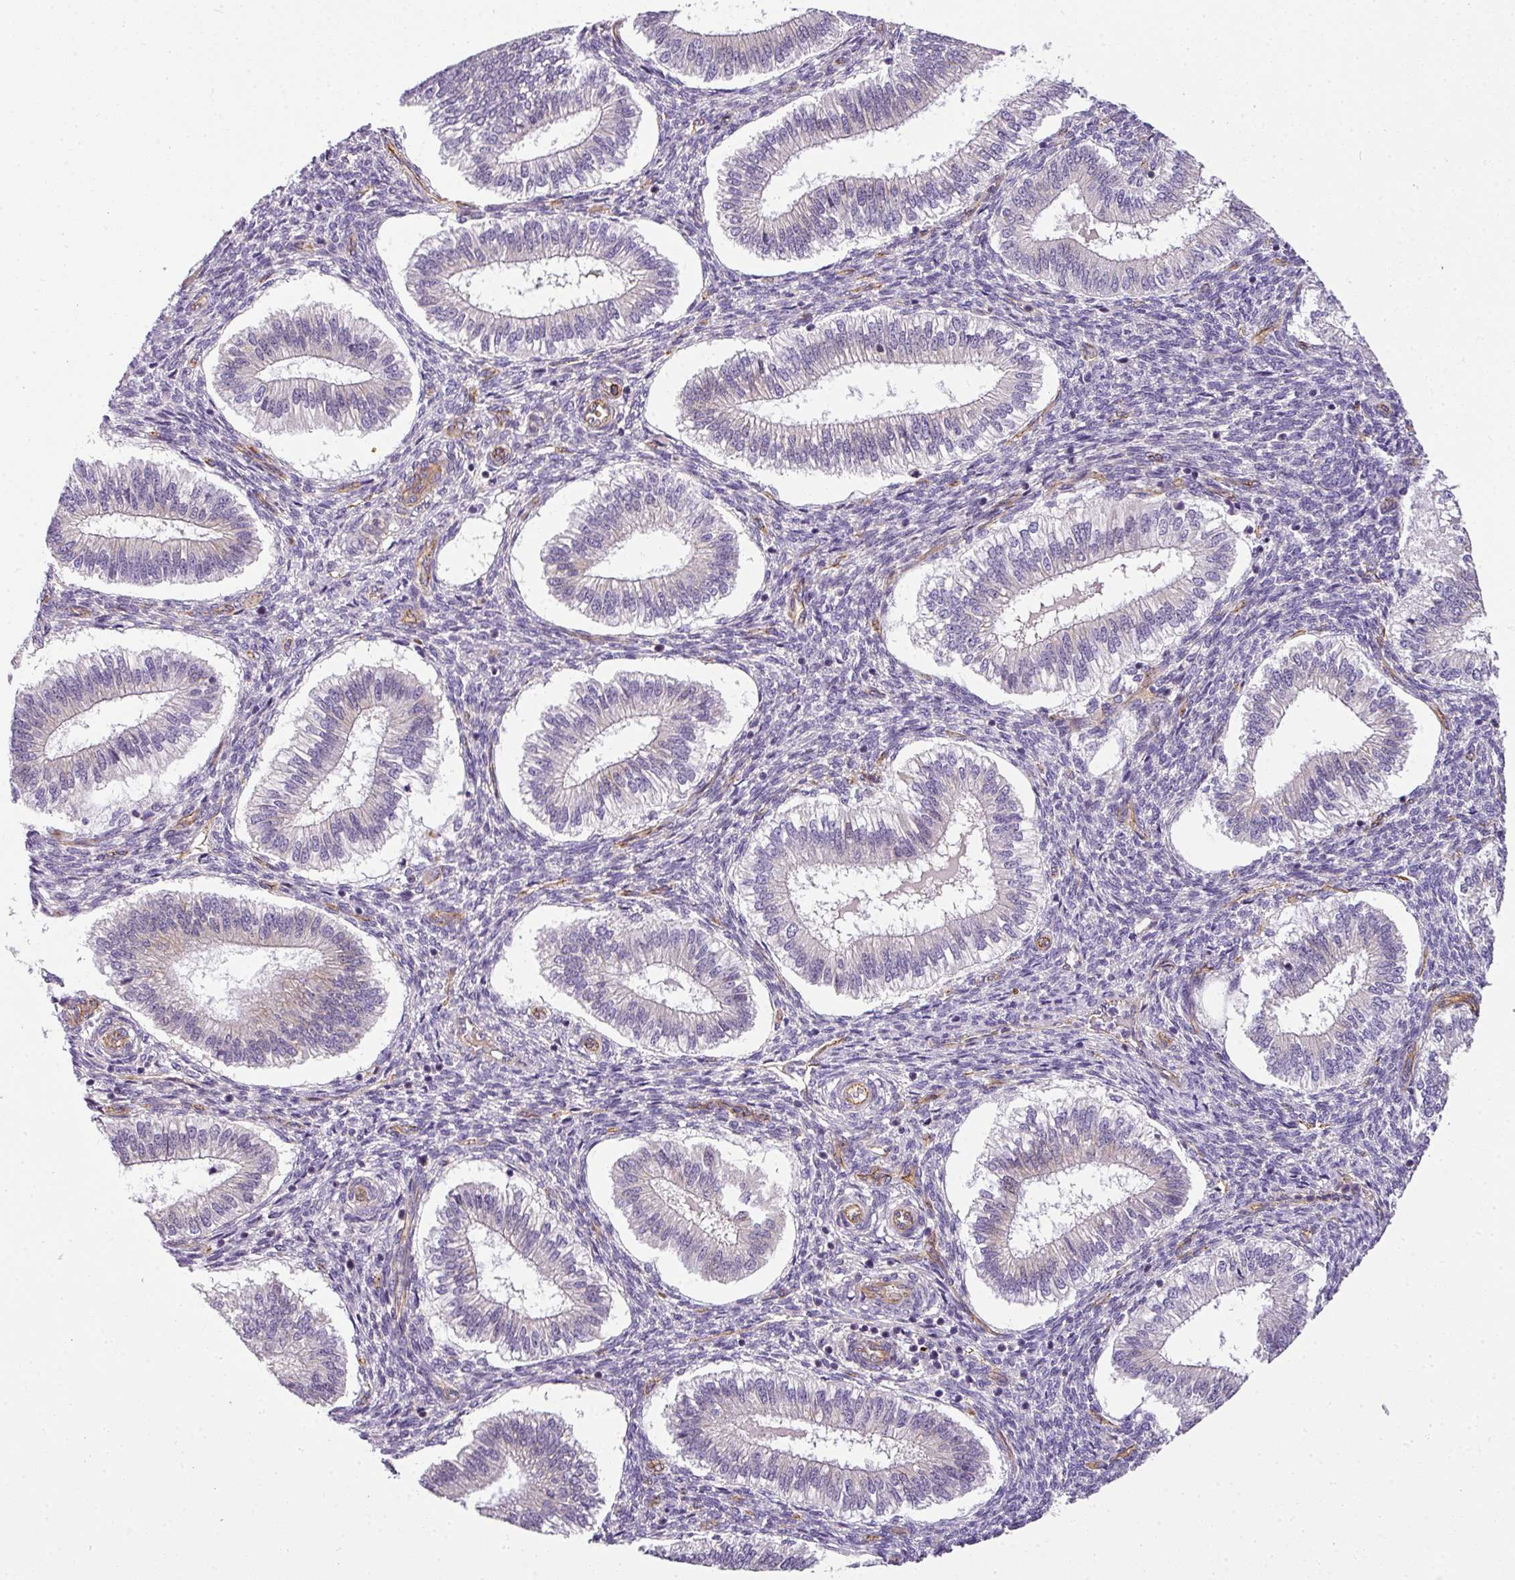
{"staining": {"intensity": "negative", "quantity": "none", "location": "none"}, "tissue": "endometrium", "cell_type": "Cells in endometrial stroma", "image_type": "normal", "snomed": [{"axis": "morphology", "description": "Normal tissue, NOS"}, {"axis": "topography", "description": "Endometrium"}], "caption": "This is an immunohistochemistry micrograph of normal human endometrium. There is no staining in cells in endometrial stroma.", "gene": "OR11H4", "patient": {"sex": "female", "age": 25}}